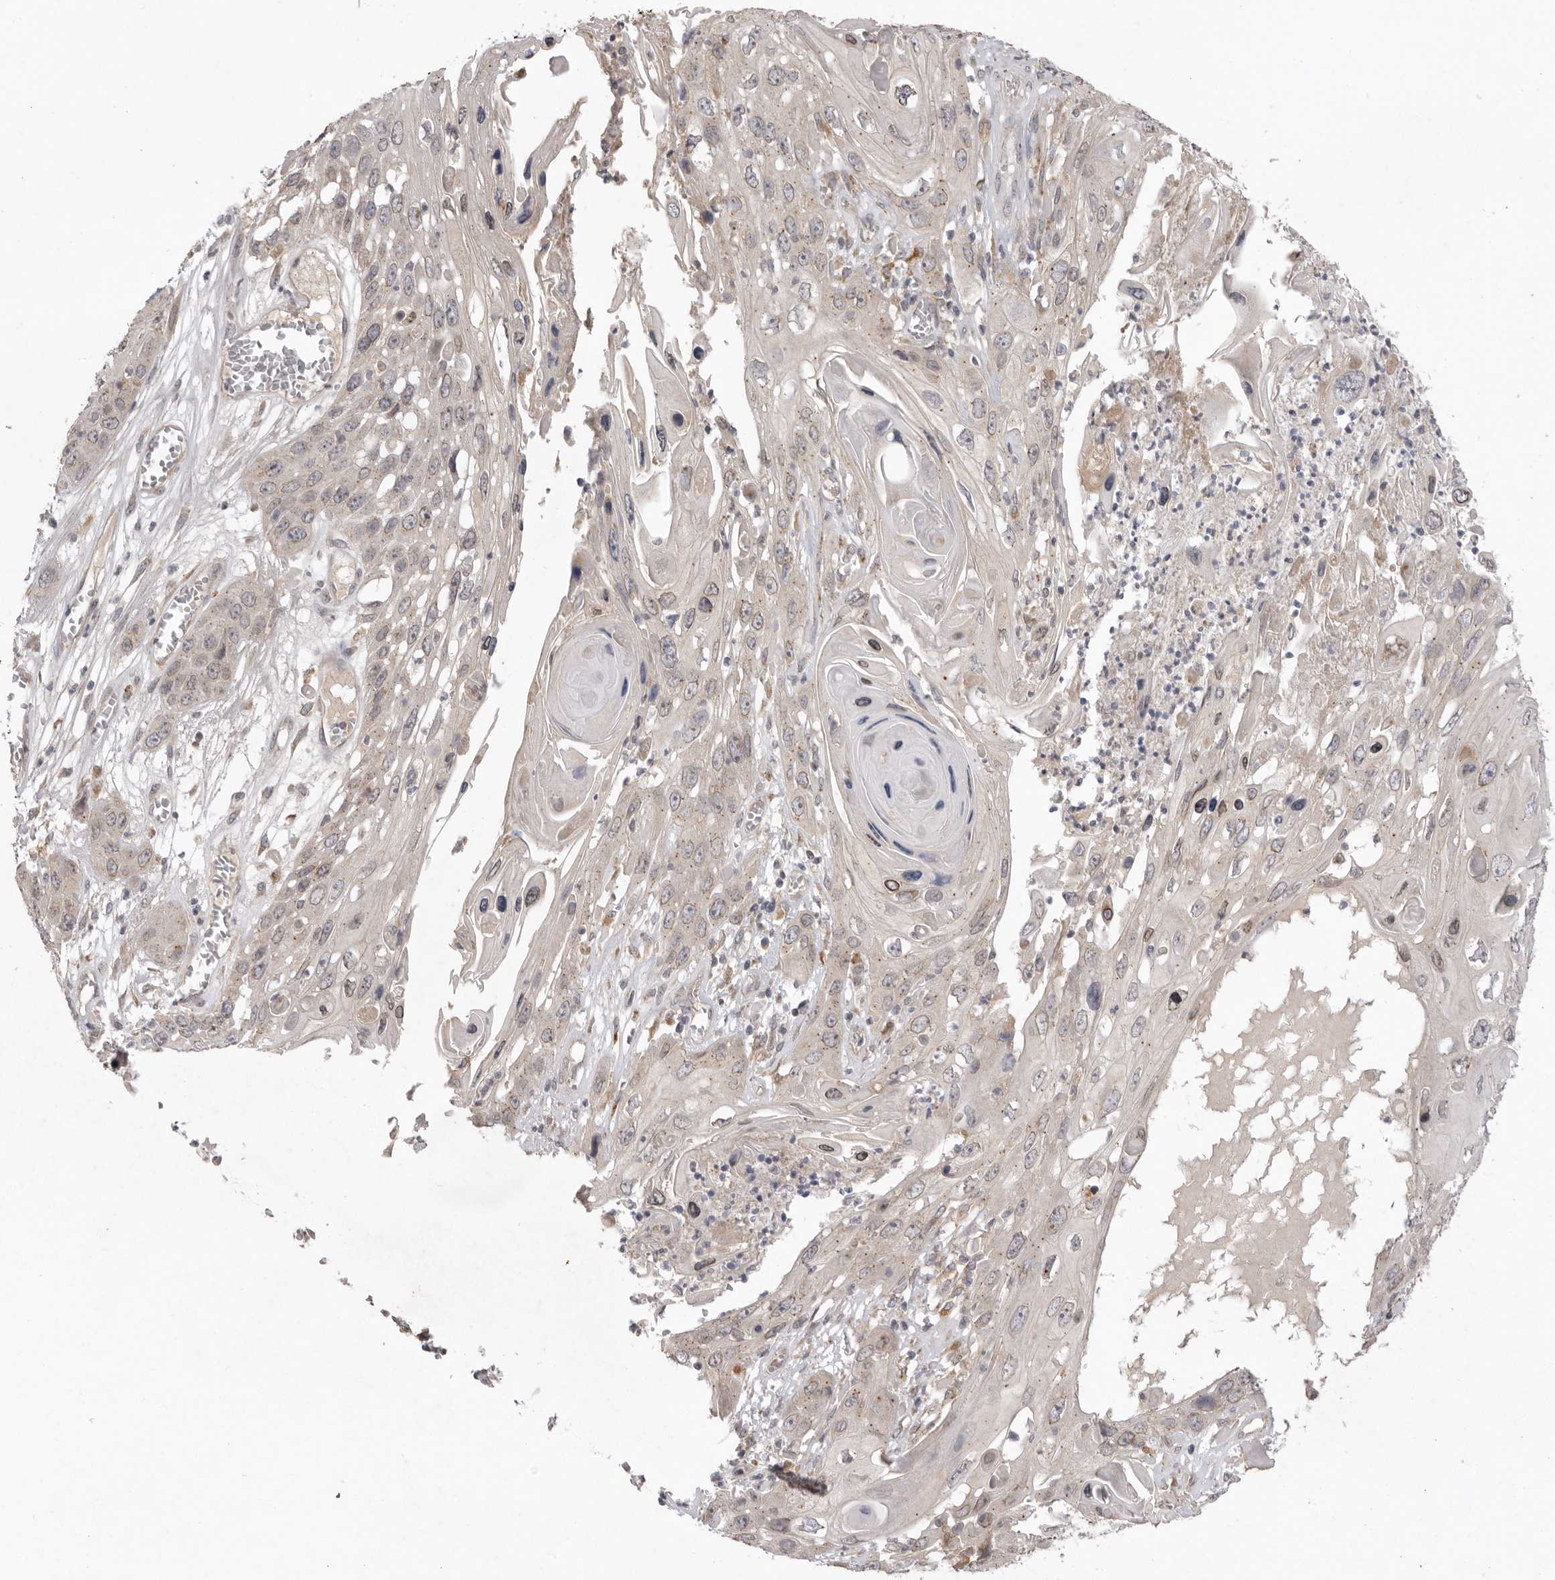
{"staining": {"intensity": "negative", "quantity": "none", "location": "none"}, "tissue": "skin cancer", "cell_type": "Tumor cells", "image_type": "cancer", "snomed": [{"axis": "morphology", "description": "Squamous cell carcinoma, NOS"}, {"axis": "topography", "description": "Skin"}], "caption": "Immunohistochemical staining of human skin cancer (squamous cell carcinoma) demonstrates no significant positivity in tumor cells.", "gene": "TLR3", "patient": {"sex": "male", "age": 55}}